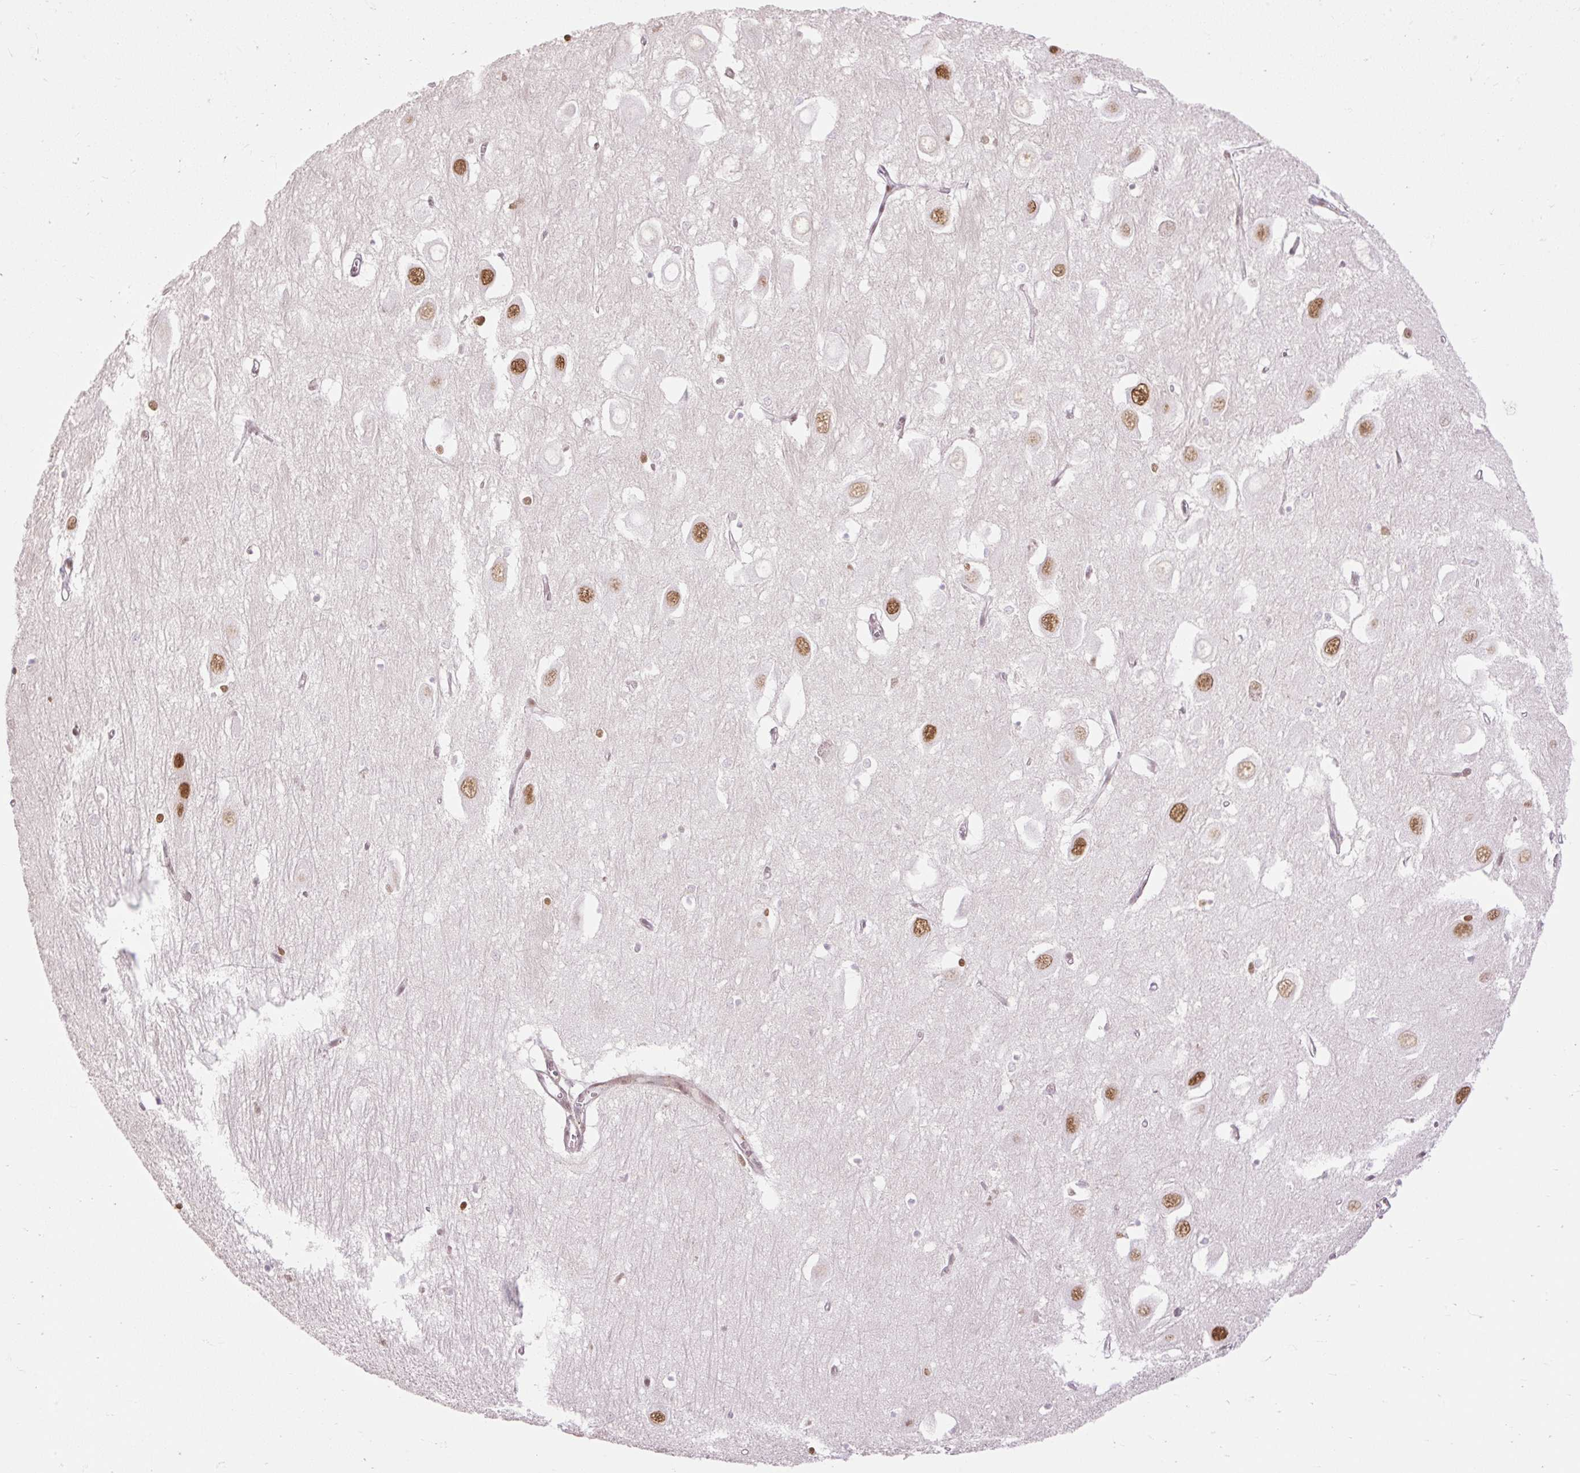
{"staining": {"intensity": "moderate", "quantity": "<25%", "location": "nuclear"}, "tissue": "hippocampus", "cell_type": "Glial cells", "image_type": "normal", "snomed": [{"axis": "morphology", "description": "Normal tissue, NOS"}, {"axis": "topography", "description": "Hippocampus"}], "caption": "High-magnification brightfield microscopy of benign hippocampus stained with DAB (3,3'-diaminobenzidine) (brown) and counterstained with hematoxylin (blue). glial cells exhibit moderate nuclear positivity is present in about<25% of cells.", "gene": "RIPPLY3", "patient": {"sex": "female", "age": 64}}